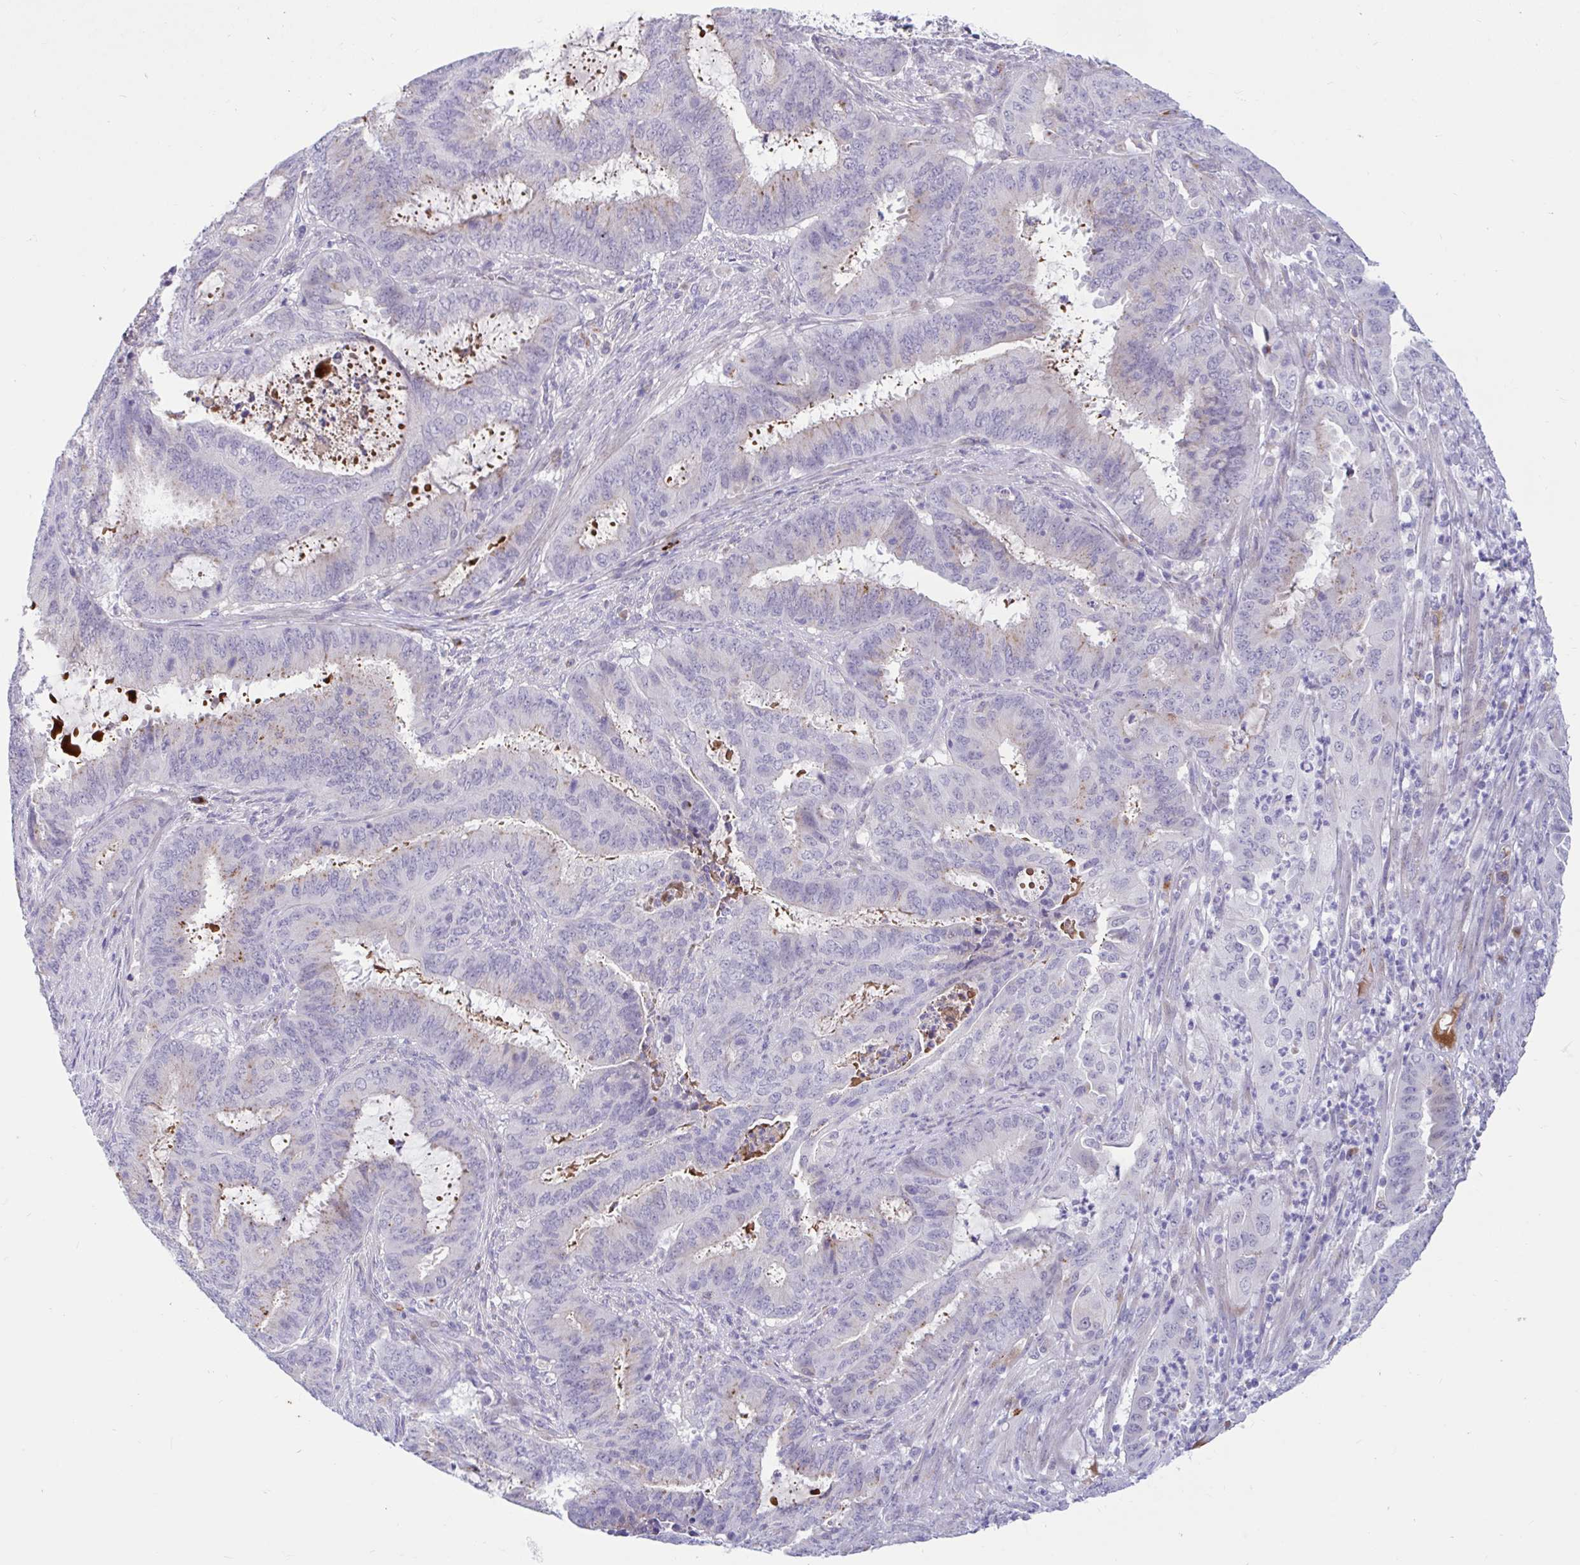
{"staining": {"intensity": "weak", "quantity": "<25%", "location": "cytoplasmic/membranous"}, "tissue": "endometrial cancer", "cell_type": "Tumor cells", "image_type": "cancer", "snomed": [{"axis": "morphology", "description": "Adenocarcinoma, NOS"}, {"axis": "topography", "description": "Endometrium"}], "caption": "High magnification brightfield microscopy of endometrial cancer (adenocarcinoma) stained with DAB (brown) and counterstained with hematoxylin (blue): tumor cells show no significant staining.", "gene": "FAM219B", "patient": {"sex": "female", "age": 51}}